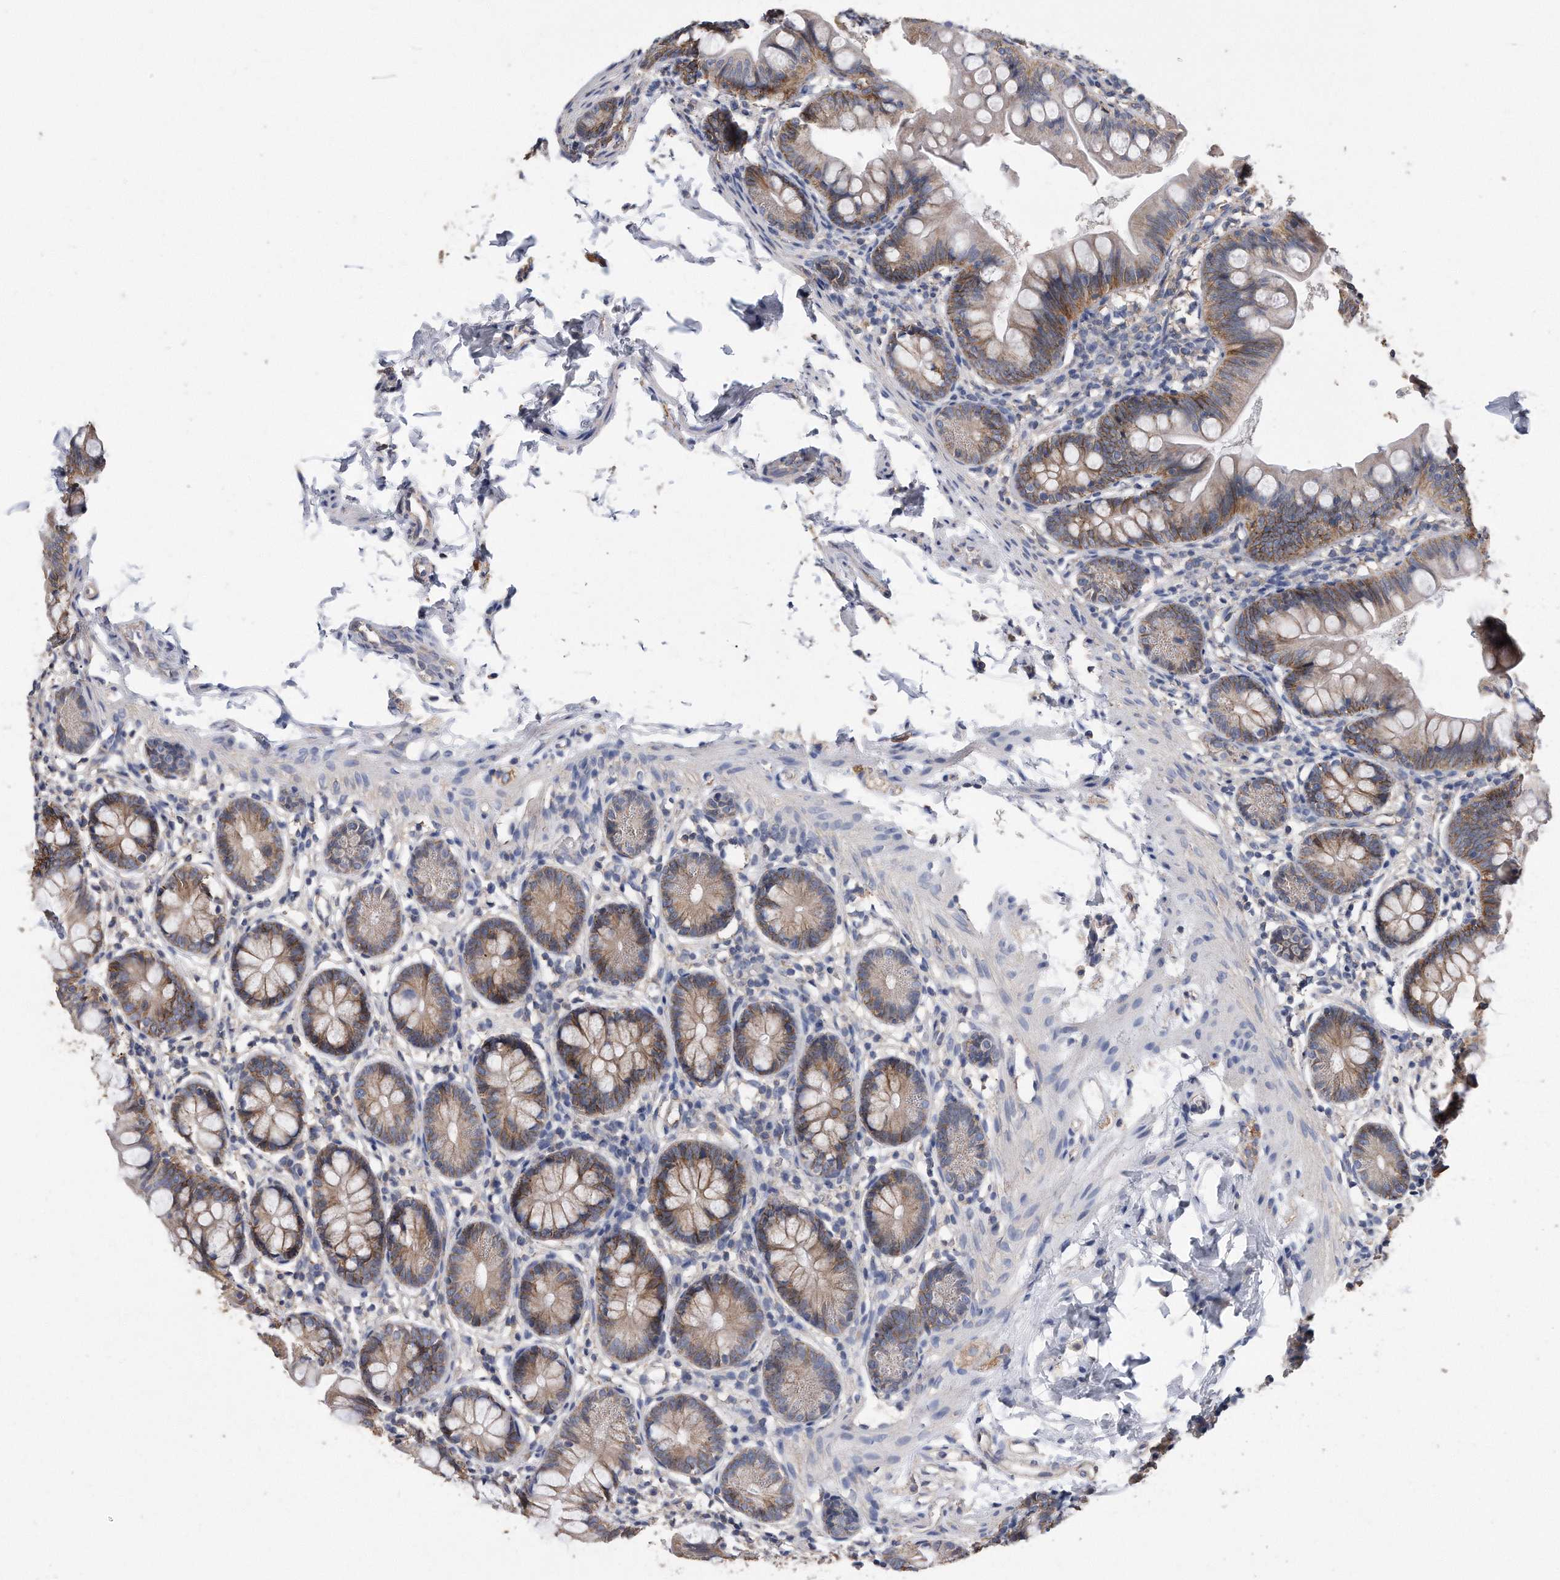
{"staining": {"intensity": "moderate", "quantity": "25%-75%", "location": "cytoplasmic/membranous"}, "tissue": "small intestine", "cell_type": "Glandular cells", "image_type": "normal", "snomed": [{"axis": "morphology", "description": "Normal tissue, NOS"}, {"axis": "topography", "description": "Small intestine"}], "caption": "The photomicrograph reveals immunohistochemical staining of normal small intestine. There is moderate cytoplasmic/membranous positivity is present in about 25%-75% of glandular cells. The protein of interest is shown in brown color, while the nuclei are stained blue.", "gene": "CDCP1", "patient": {"sex": "male", "age": 7}}